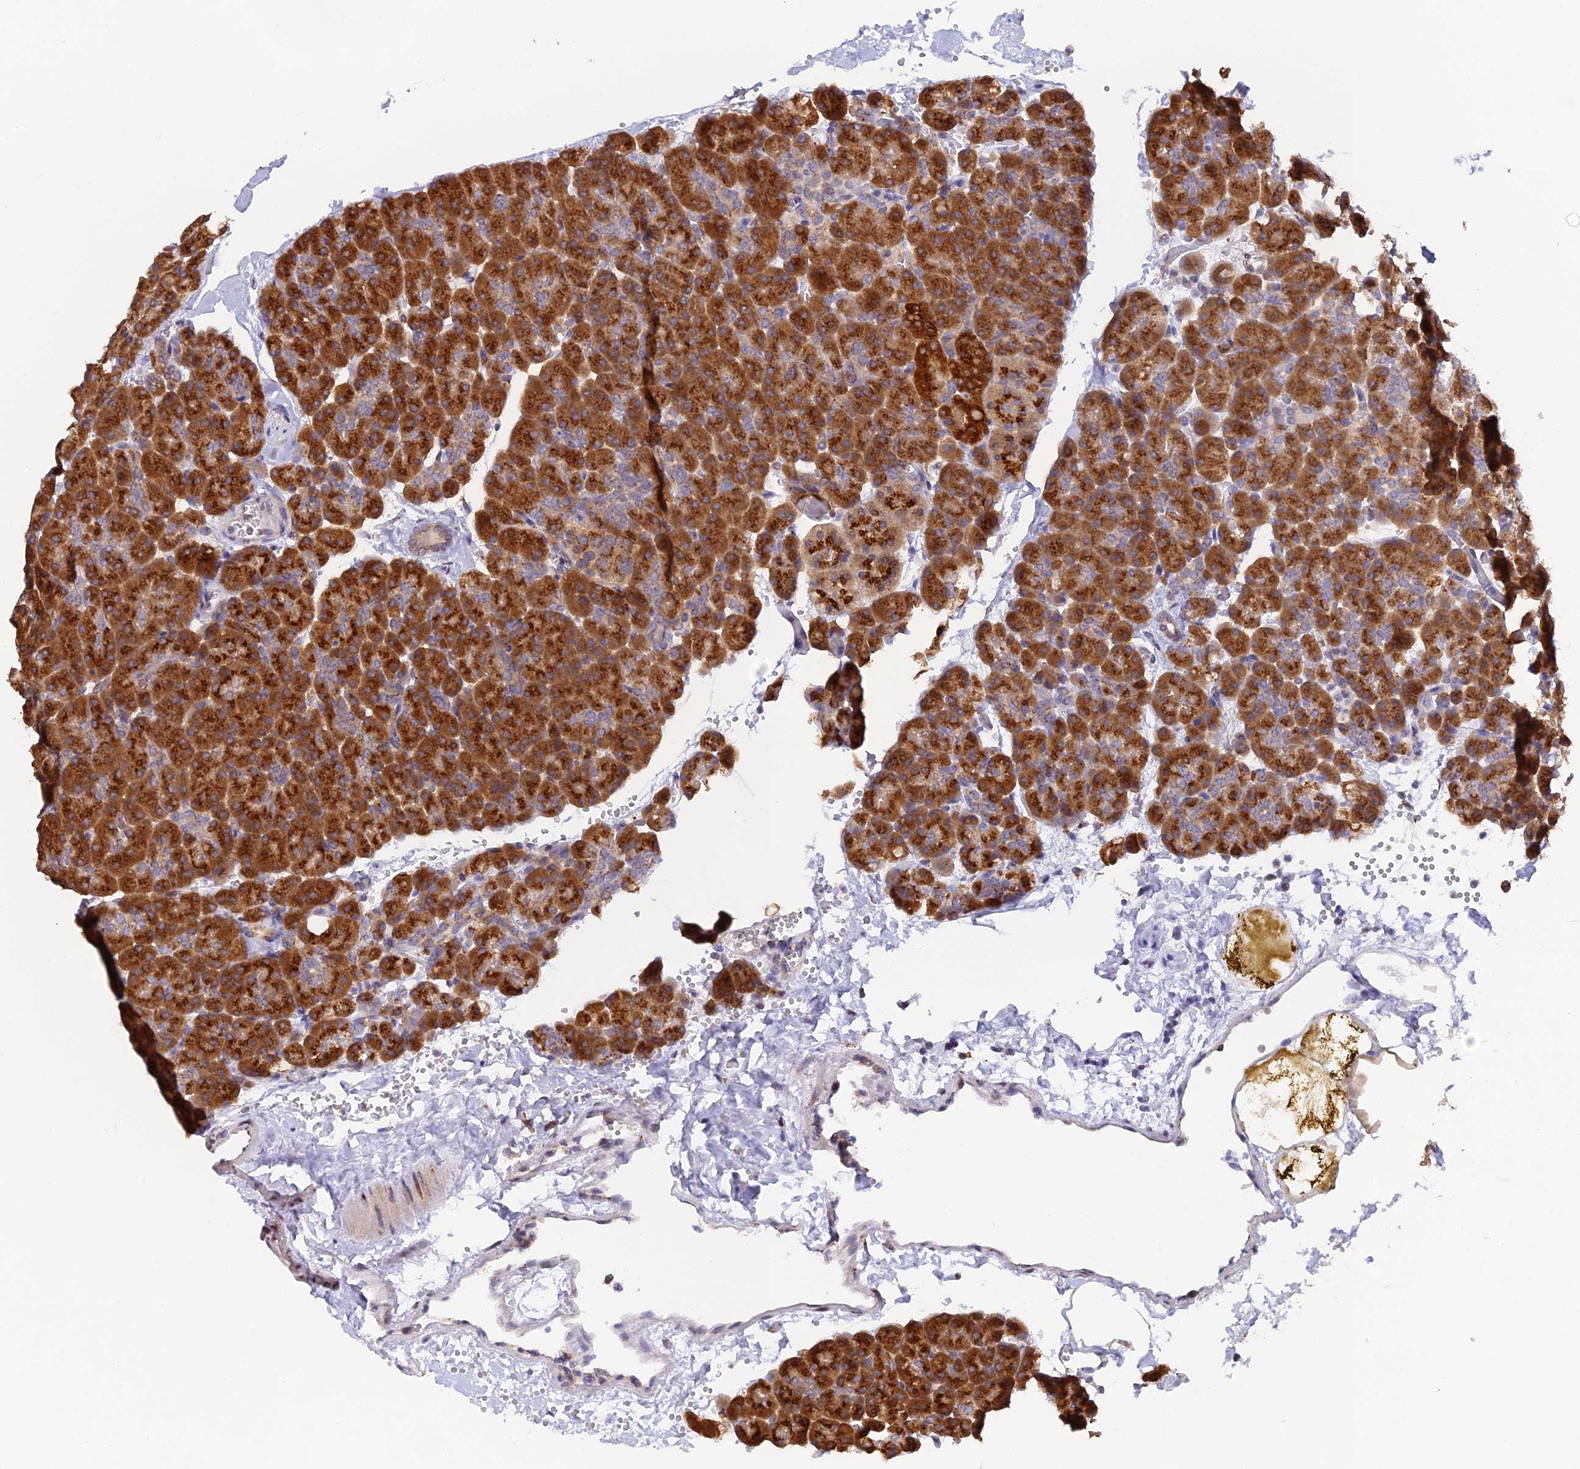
{"staining": {"intensity": "strong", "quantity": ">75%", "location": "cytoplasmic/membranous"}, "tissue": "pancreas", "cell_type": "Exocrine glandular cells", "image_type": "normal", "snomed": [{"axis": "morphology", "description": "Normal tissue, NOS"}, {"axis": "topography", "description": "Pancreas"}], "caption": "Immunohistochemistry (DAB (3,3'-diaminobenzidine)) staining of unremarkable pancreas shows strong cytoplasmic/membranous protein expression in approximately >75% of exocrine glandular cells.", "gene": "SNX17", "patient": {"sex": "male", "age": 36}}